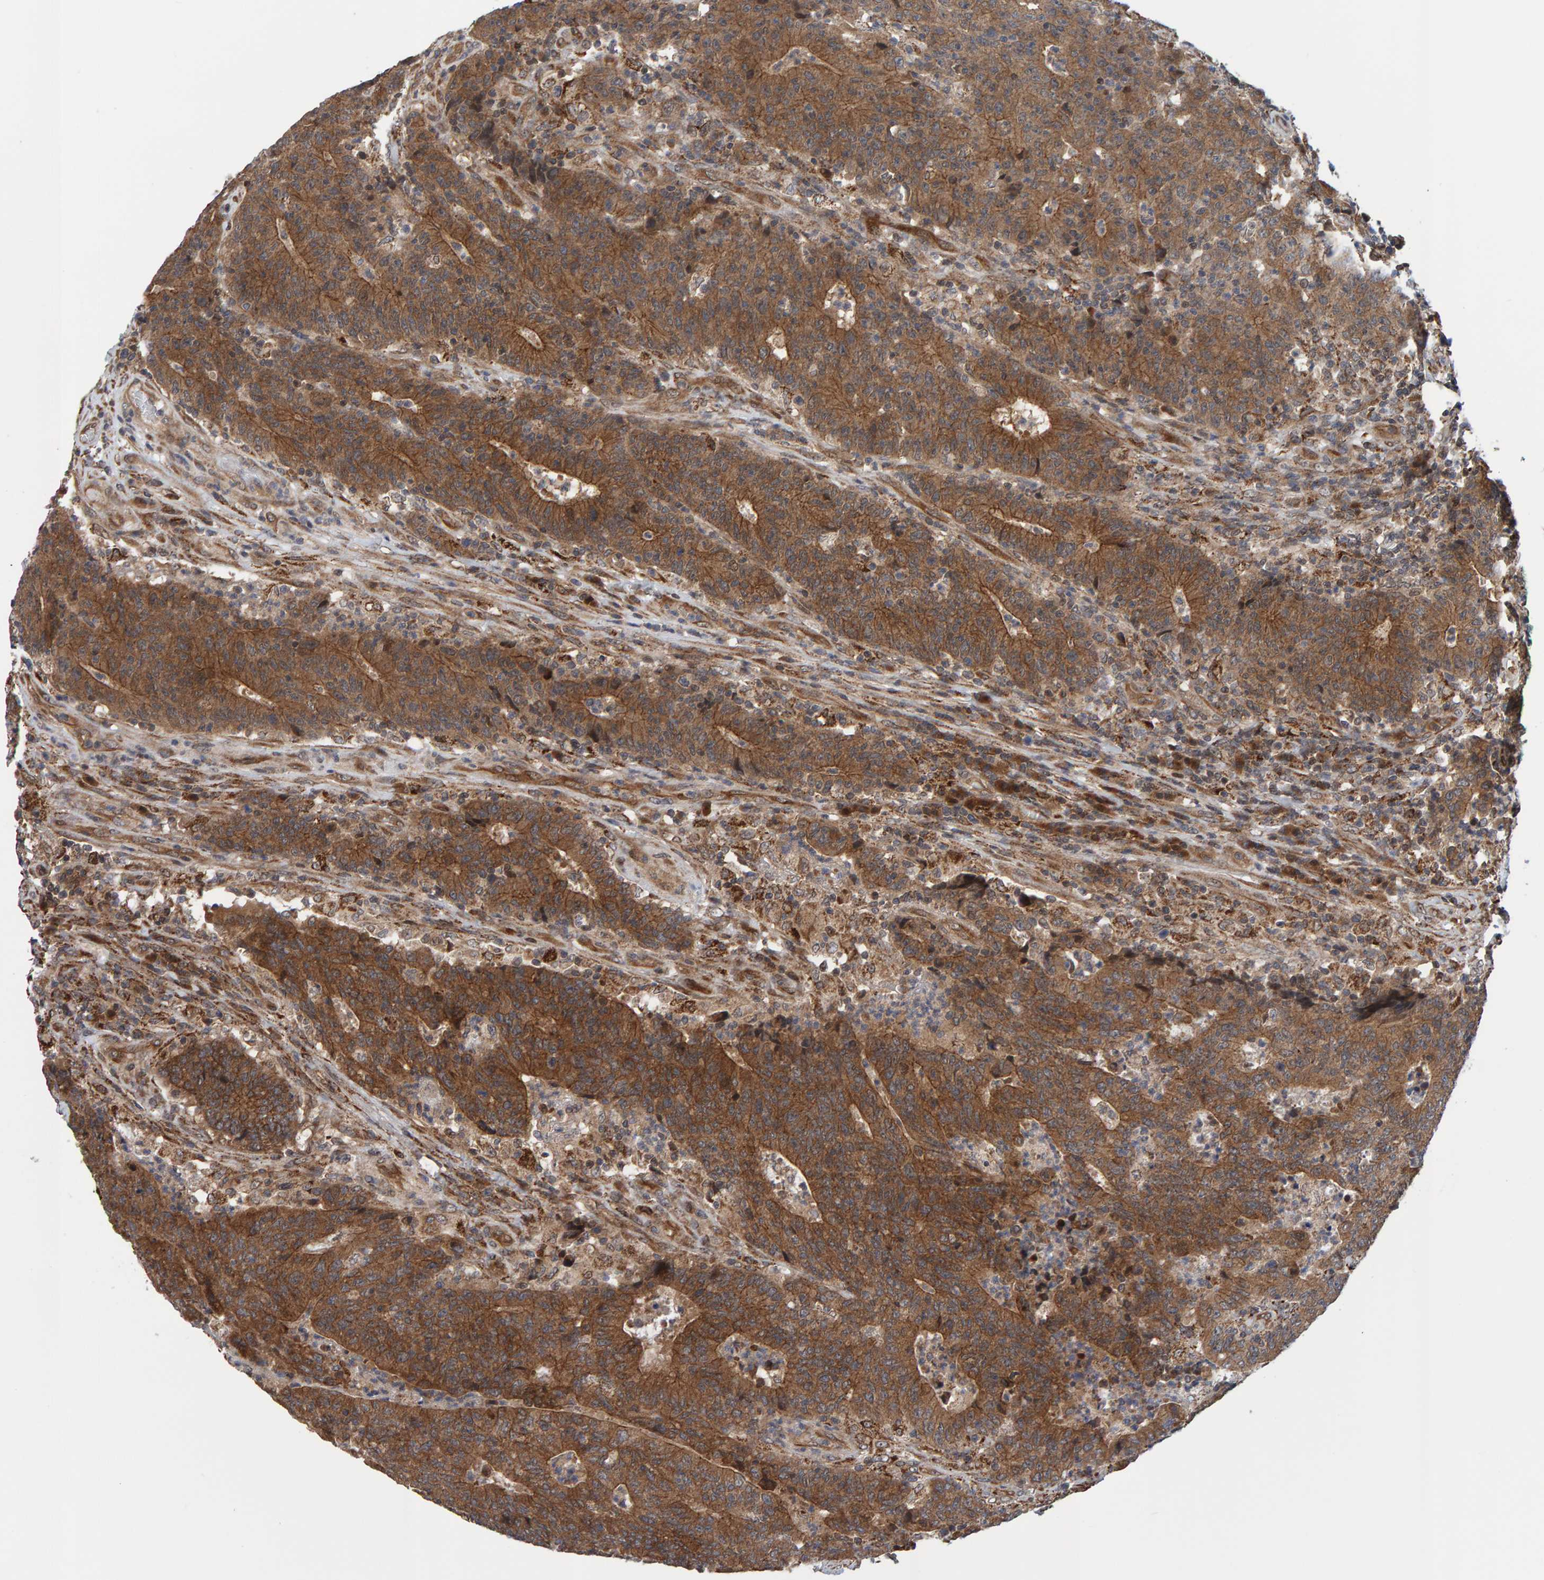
{"staining": {"intensity": "moderate", "quantity": ">75%", "location": "cytoplasmic/membranous"}, "tissue": "colorectal cancer", "cell_type": "Tumor cells", "image_type": "cancer", "snomed": [{"axis": "morphology", "description": "Normal tissue, NOS"}, {"axis": "morphology", "description": "Adenocarcinoma, NOS"}, {"axis": "topography", "description": "Colon"}], "caption": "Immunohistochemistry (DAB) staining of human colorectal cancer (adenocarcinoma) exhibits moderate cytoplasmic/membranous protein positivity in approximately >75% of tumor cells.", "gene": "SCRN2", "patient": {"sex": "female", "age": 75}}